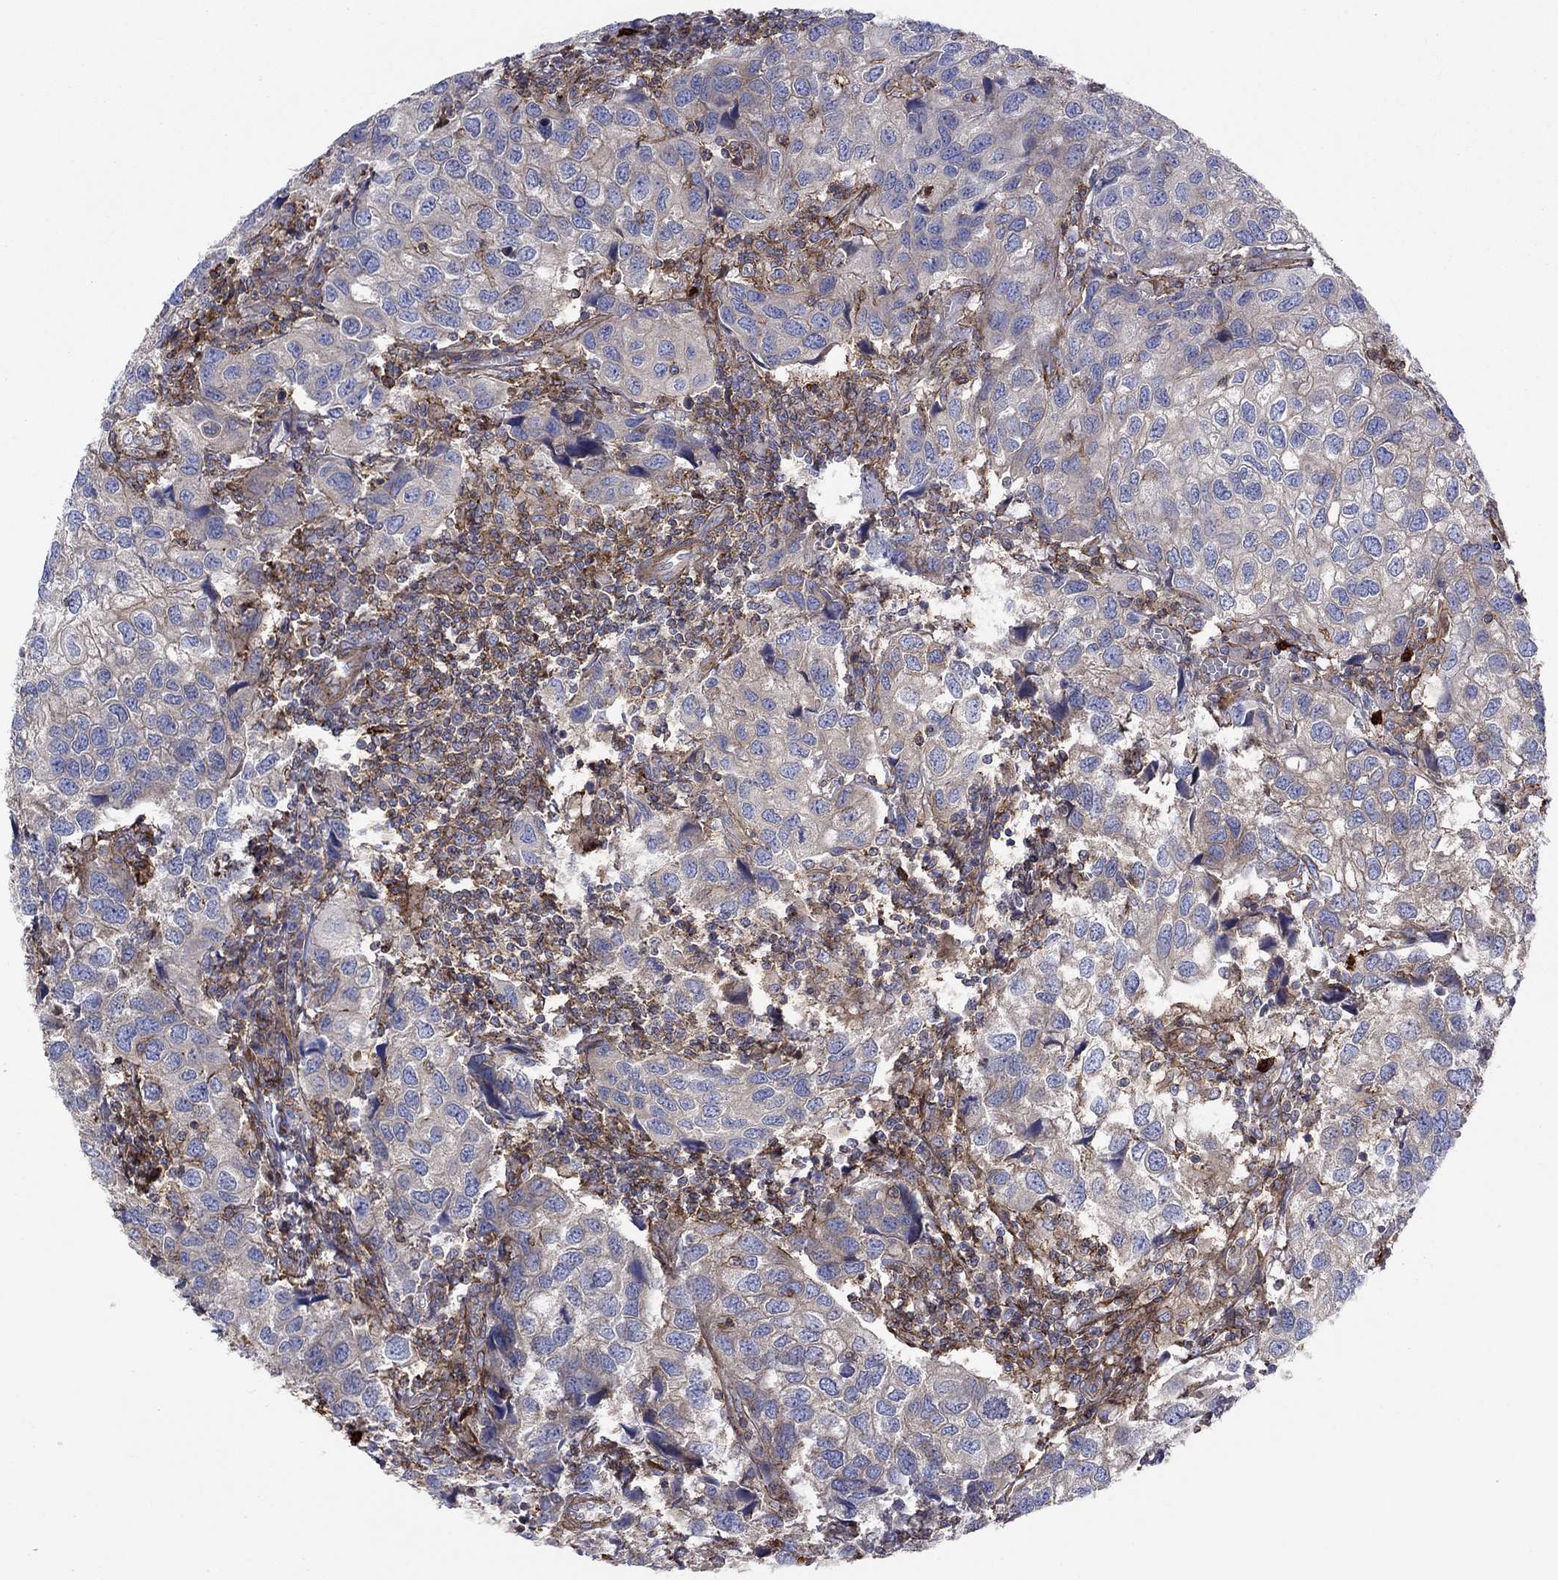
{"staining": {"intensity": "moderate", "quantity": "<25%", "location": "cytoplasmic/membranous"}, "tissue": "urothelial cancer", "cell_type": "Tumor cells", "image_type": "cancer", "snomed": [{"axis": "morphology", "description": "Urothelial carcinoma, High grade"}, {"axis": "topography", "description": "Urinary bladder"}], "caption": "Protein expression analysis of human urothelial carcinoma (high-grade) reveals moderate cytoplasmic/membranous expression in about <25% of tumor cells. Using DAB (3,3'-diaminobenzidine) (brown) and hematoxylin (blue) stains, captured at high magnification using brightfield microscopy.", "gene": "PAG1", "patient": {"sex": "male", "age": 79}}